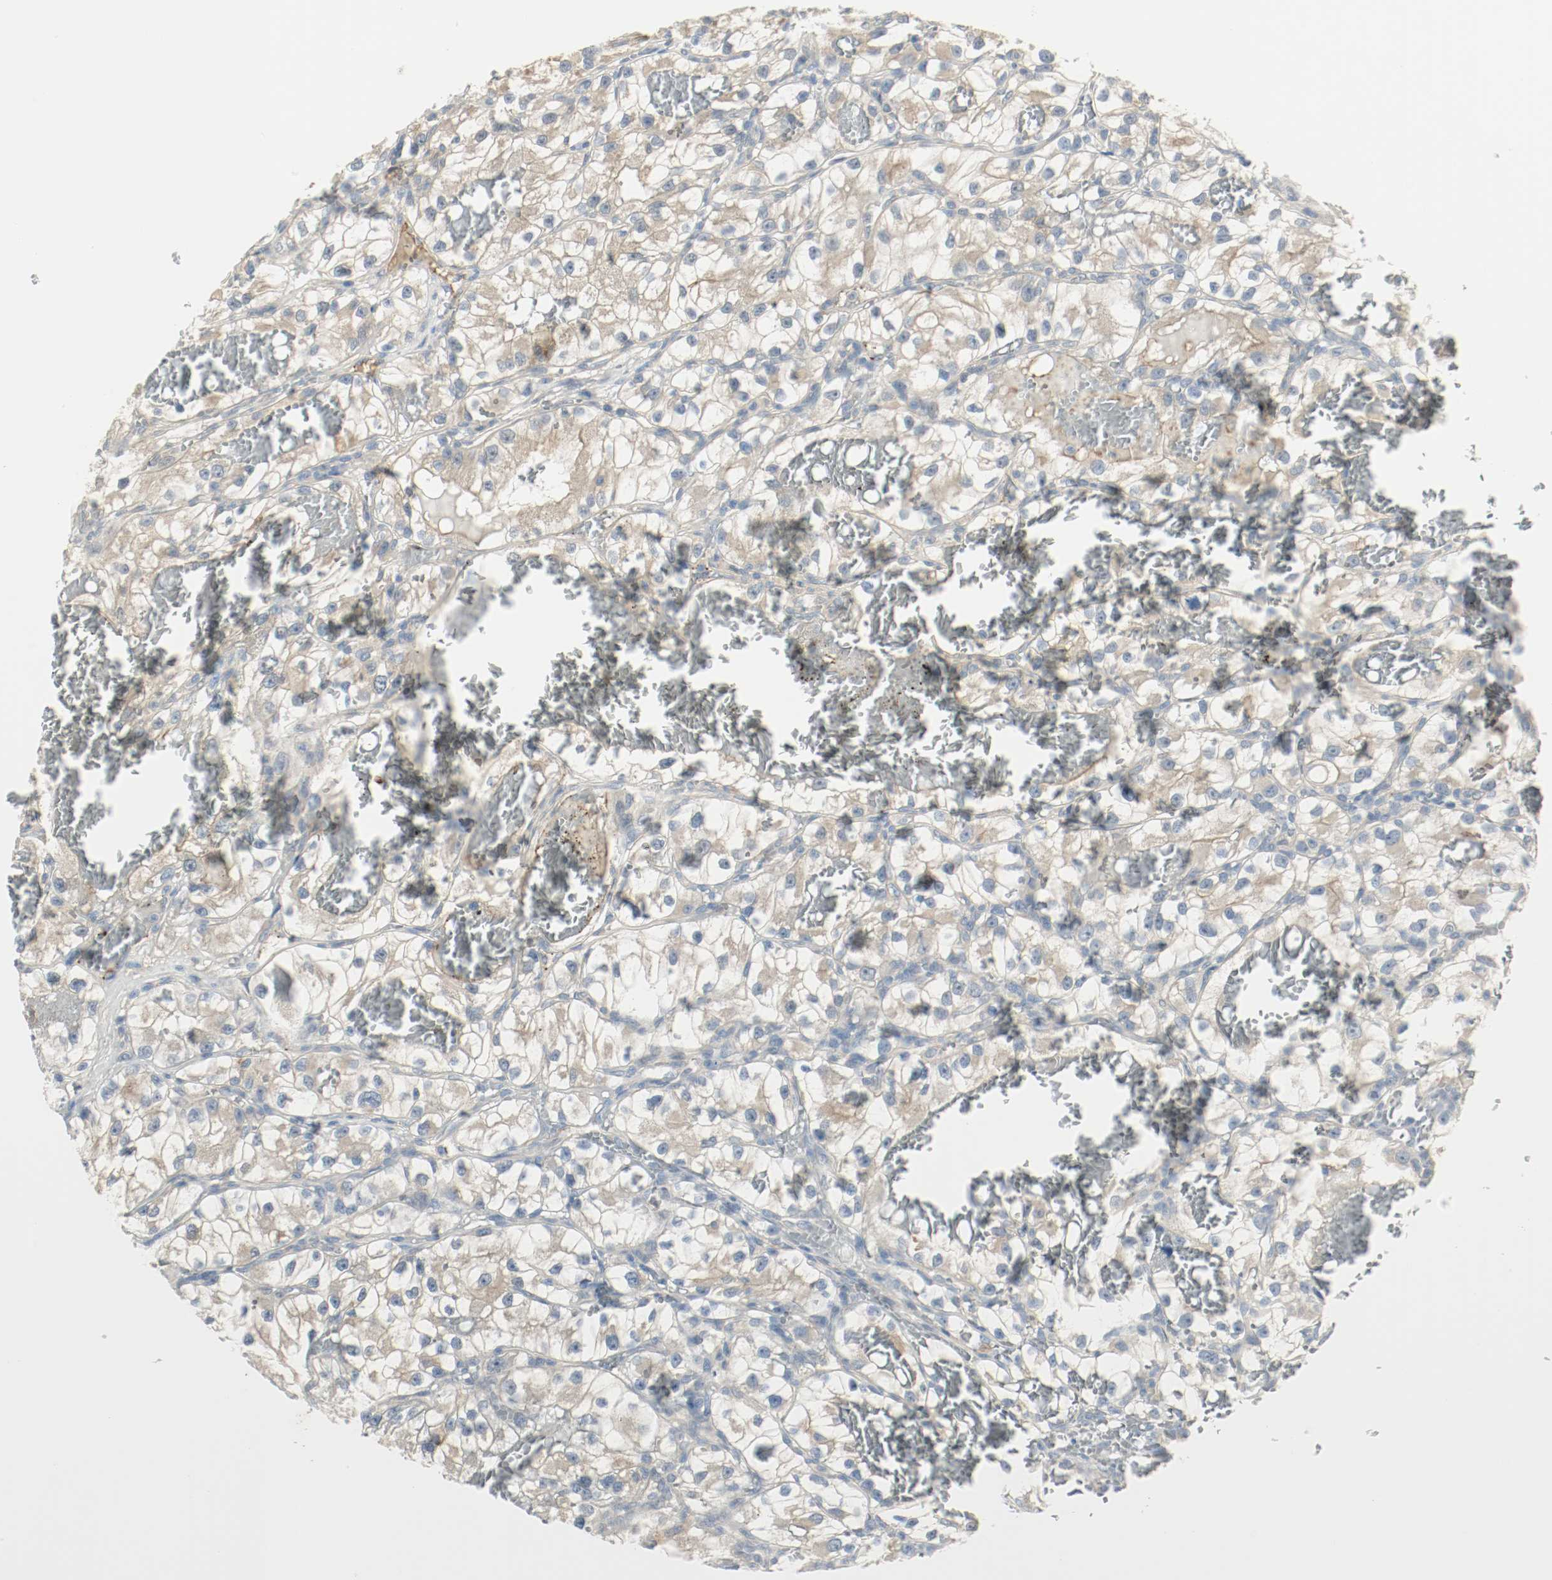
{"staining": {"intensity": "weak", "quantity": "25%-75%", "location": "cytoplasmic/membranous"}, "tissue": "renal cancer", "cell_type": "Tumor cells", "image_type": "cancer", "snomed": [{"axis": "morphology", "description": "Adenocarcinoma, NOS"}, {"axis": "topography", "description": "Kidney"}], "caption": "Immunohistochemical staining of human renal cancer shows weak cytoplasmic/membranous protein positivity in approximately 25%-75% of tumor cells.", "gene": "MELTF", "patient": {"sex": "female", "age": 57}}